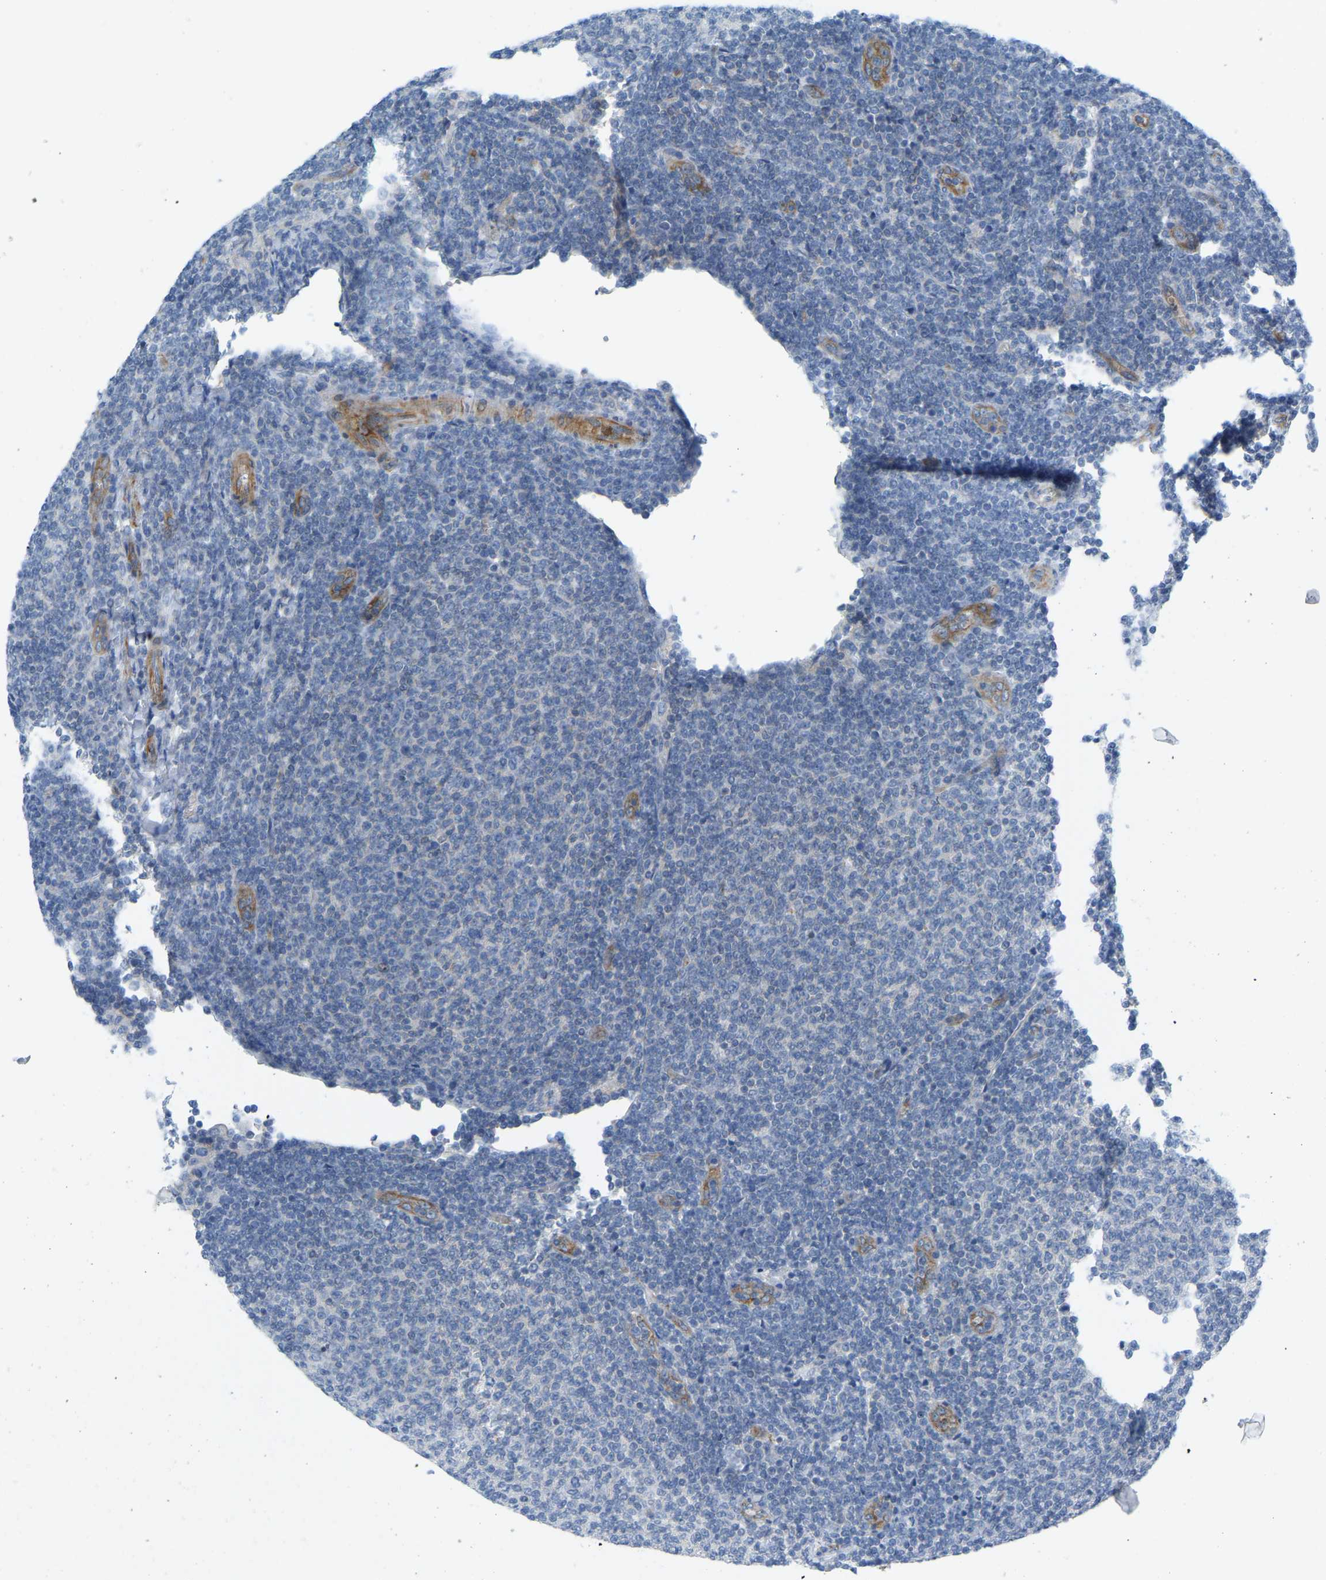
{"staining": {"intensity": "negative", "quantity": "none", "location": "none"}, "tissue": "lymphoma", "cell_type": "Tumor cells", "image_type": "cancer", "snomed": [{"axis": "morphology", "description": "Malignant lymphoma, non-Hodgkin's type, Low grade"}, {"axis": "topography", "description": "Lymph node"}], "caption": "DAB immunohistochemical staining of lymphoma demonstrates no significant positivity in tumor cells.", "gene": "MYL3", "patient": {"sex": "male", "age": 66}}